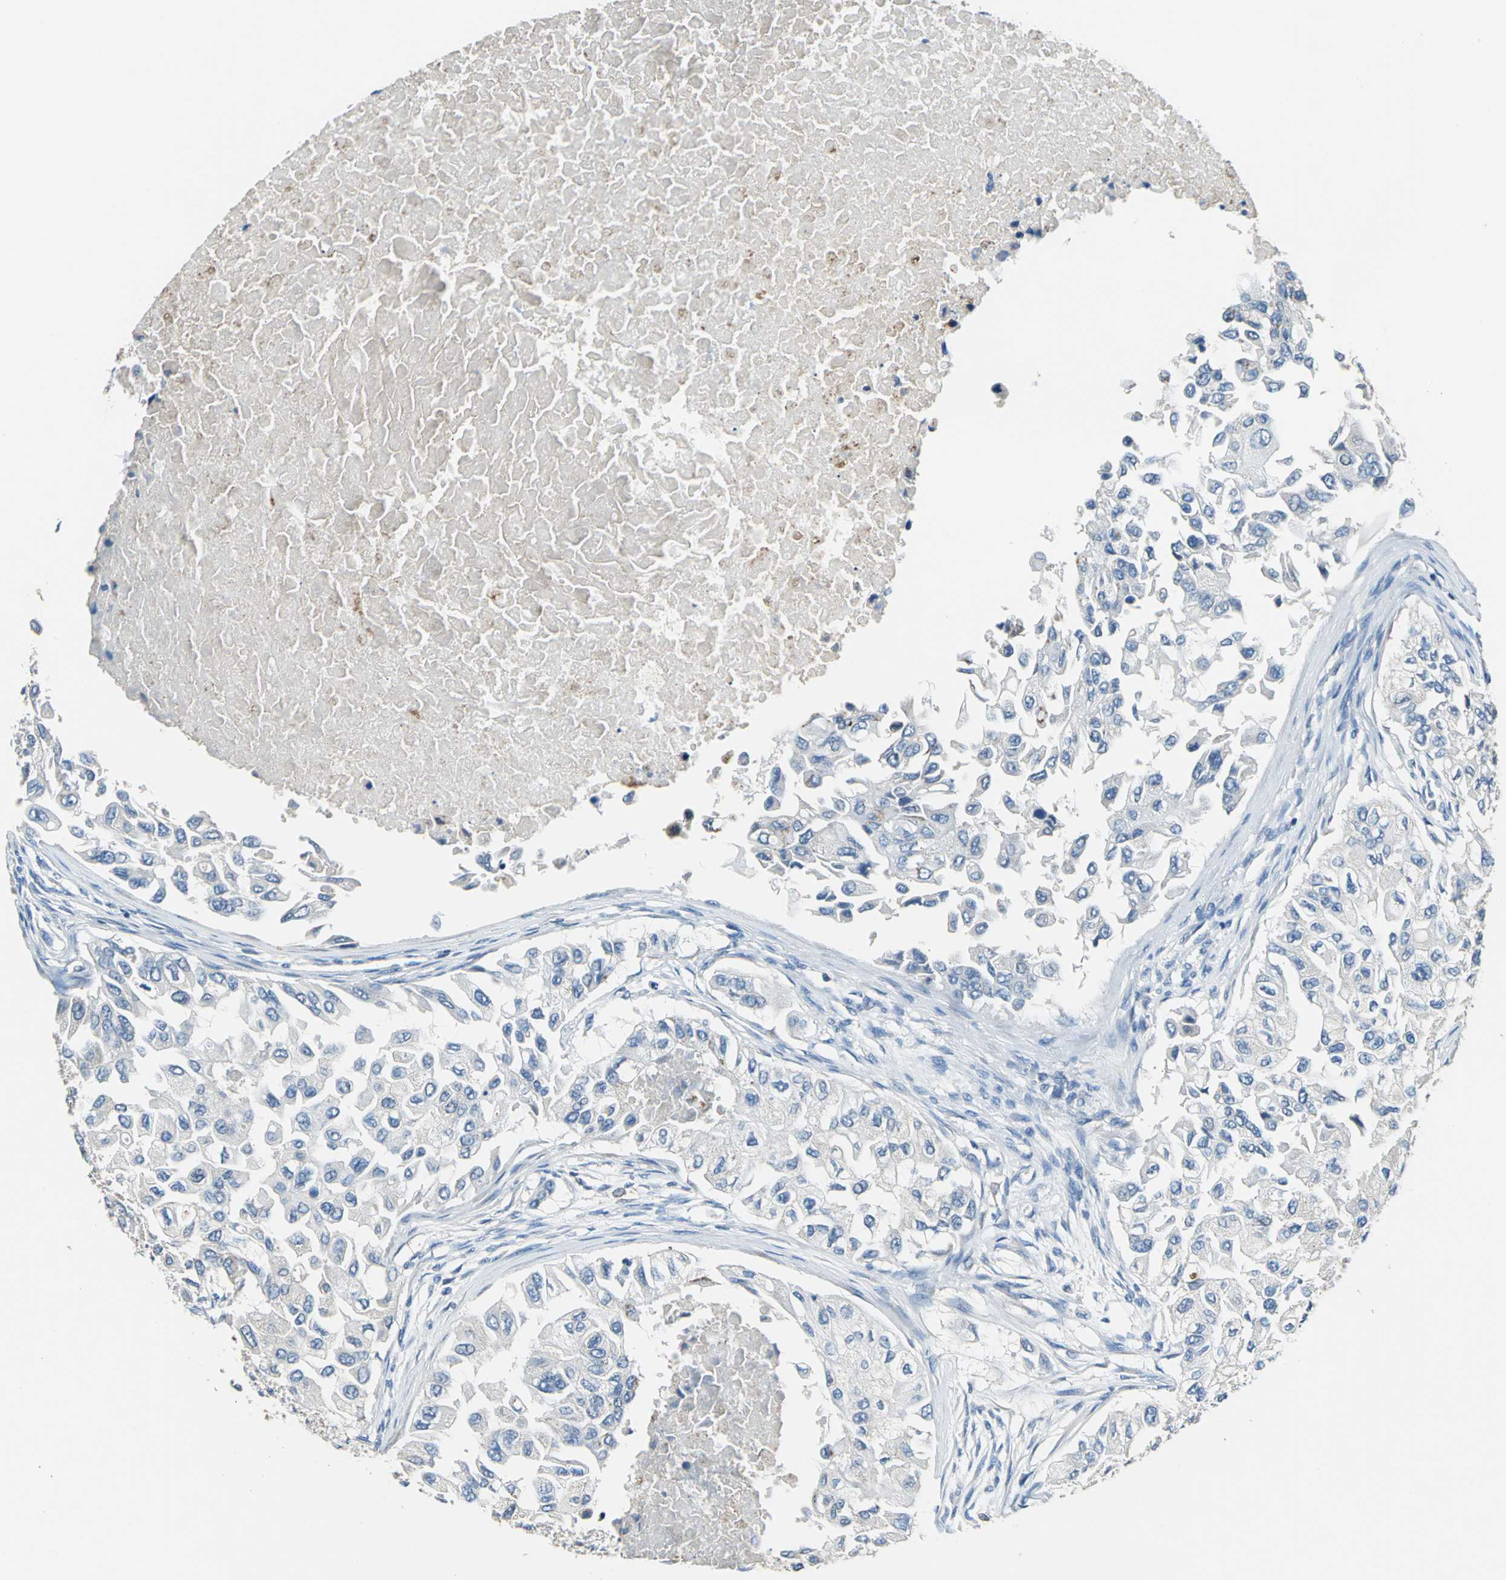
{"staining": {"intensity": "negative", "quantity": "none", "location": "none"}, "tissue": "breast cancer", "cell_type": "Tumor cells", "image_type": "cancer", "snomed": [{"axis": "morphology", "description": "Normal tissue, NOS"}, {"axis": "morphology", "description": "Duct carcinoma"}, {"axis": "topography", "description": "Breast"}], "caption": "An IHC histopathology image of breast cancer (intraductal carcinoma) is shown. There is no staining in tumor cells of breast cancer (intraductal carcinoma). (Stains: DAB IHC with hematoxylin counter stain, Microscopy: brightfield microscopy at high magnification).", "gene": "PRKCA", "patient": {"sex": "female", "age": 49}}